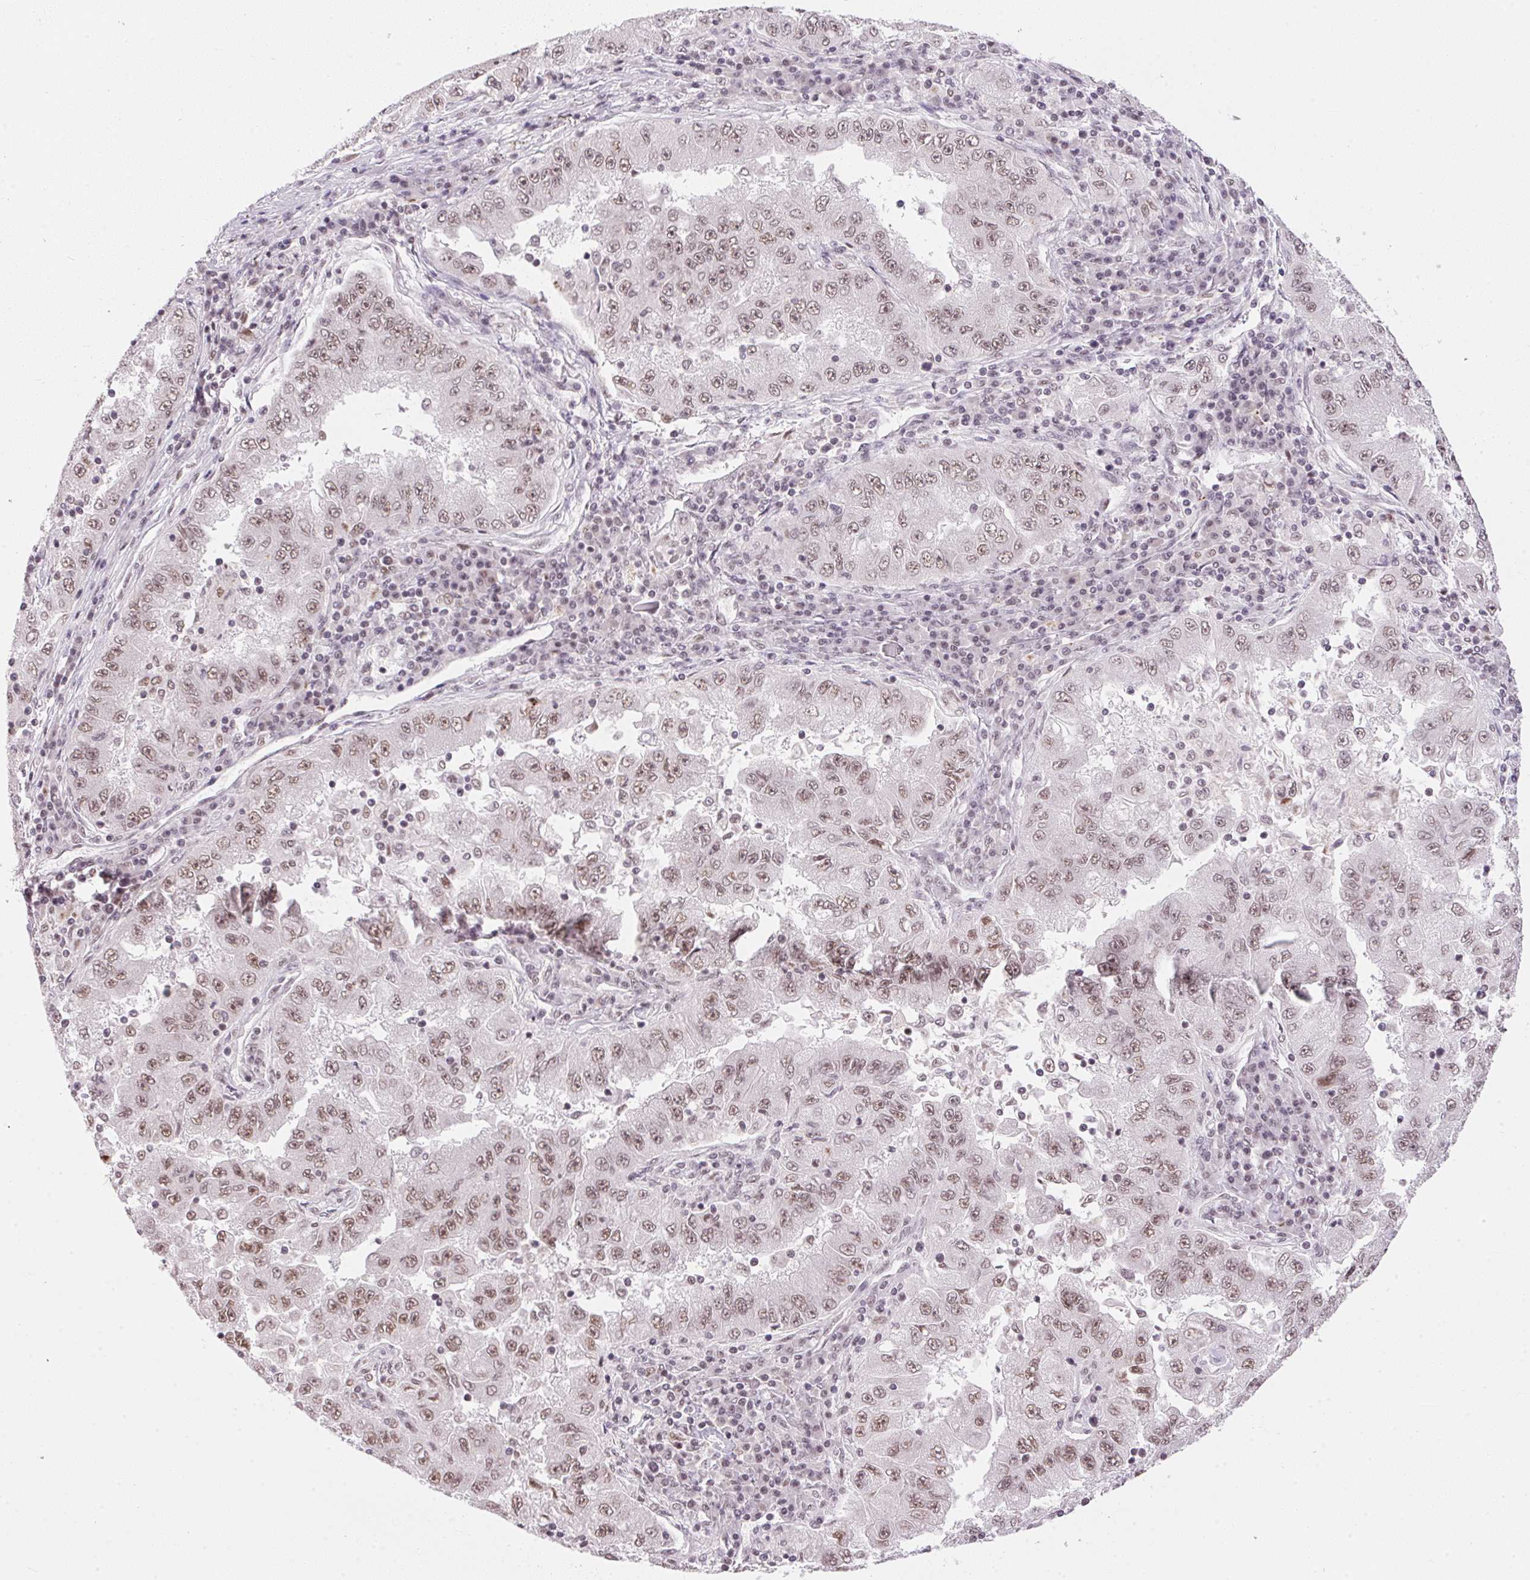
{"staining": {"intensity": "weak", "quantity": ">75%", "location": "nuclear"}, "tissue": "lung cancer", "cell_type": "Tumor cells", "image_type": "cancer", "snomed": [{"axis": "morphology", "description": "Adenocarcinoma, NOS"}, {"axis": "morphology", "description": "Adenocarcinoma primary or metastatic"}, {"axis": "topography", "description": "Lung"}], "caption": "The immunohistochemical stain shows weak nuclear positivity in tumor cells of lung cancer tissue. (Brightfield microscopy of DAB IHC at high magnification).", "gene": "SRSF7", "patient": {"sex": "male", "age": 74}}